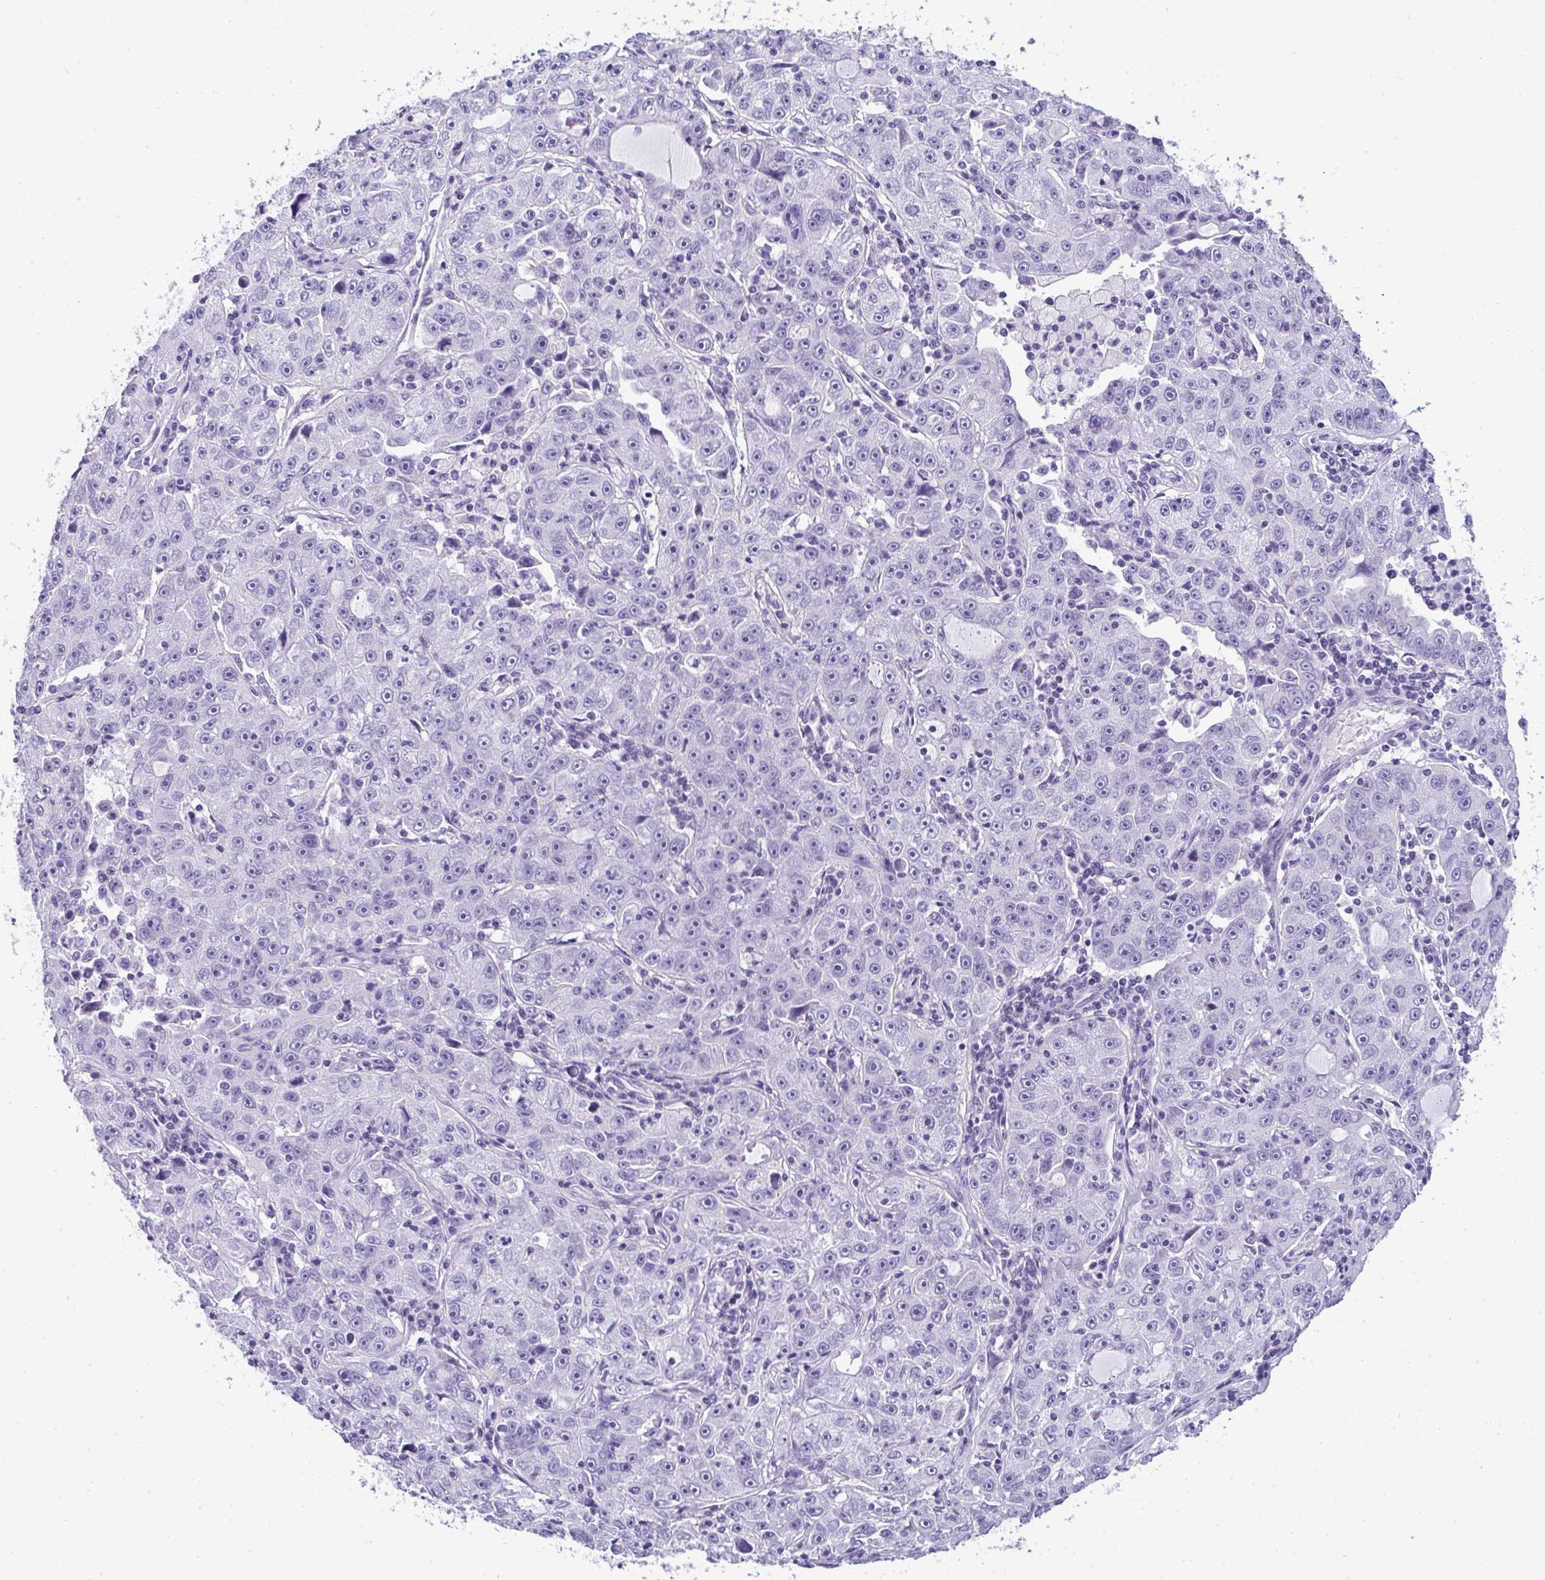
{"staining": {"intensity": "negative", "quantity": "none", "location": "none"}, "tissue": "lung cancer", "cell_type": "Tumor cells", "image_type": "cancer", "snomed": [{"axis": "morphology", "description": "Normal morphology"}, {"axis": "morphology", "description": "Adenocarcinoma, NOS"}, {"axis": "topography", "description": "Lymph node"}, {"axis": "topography", "description": "Lung"}], "caption": "Tumor cells show no significant staining in lung cancer.", "gene": "RNF183", "patient": {"sex": "female", "age": 57}}